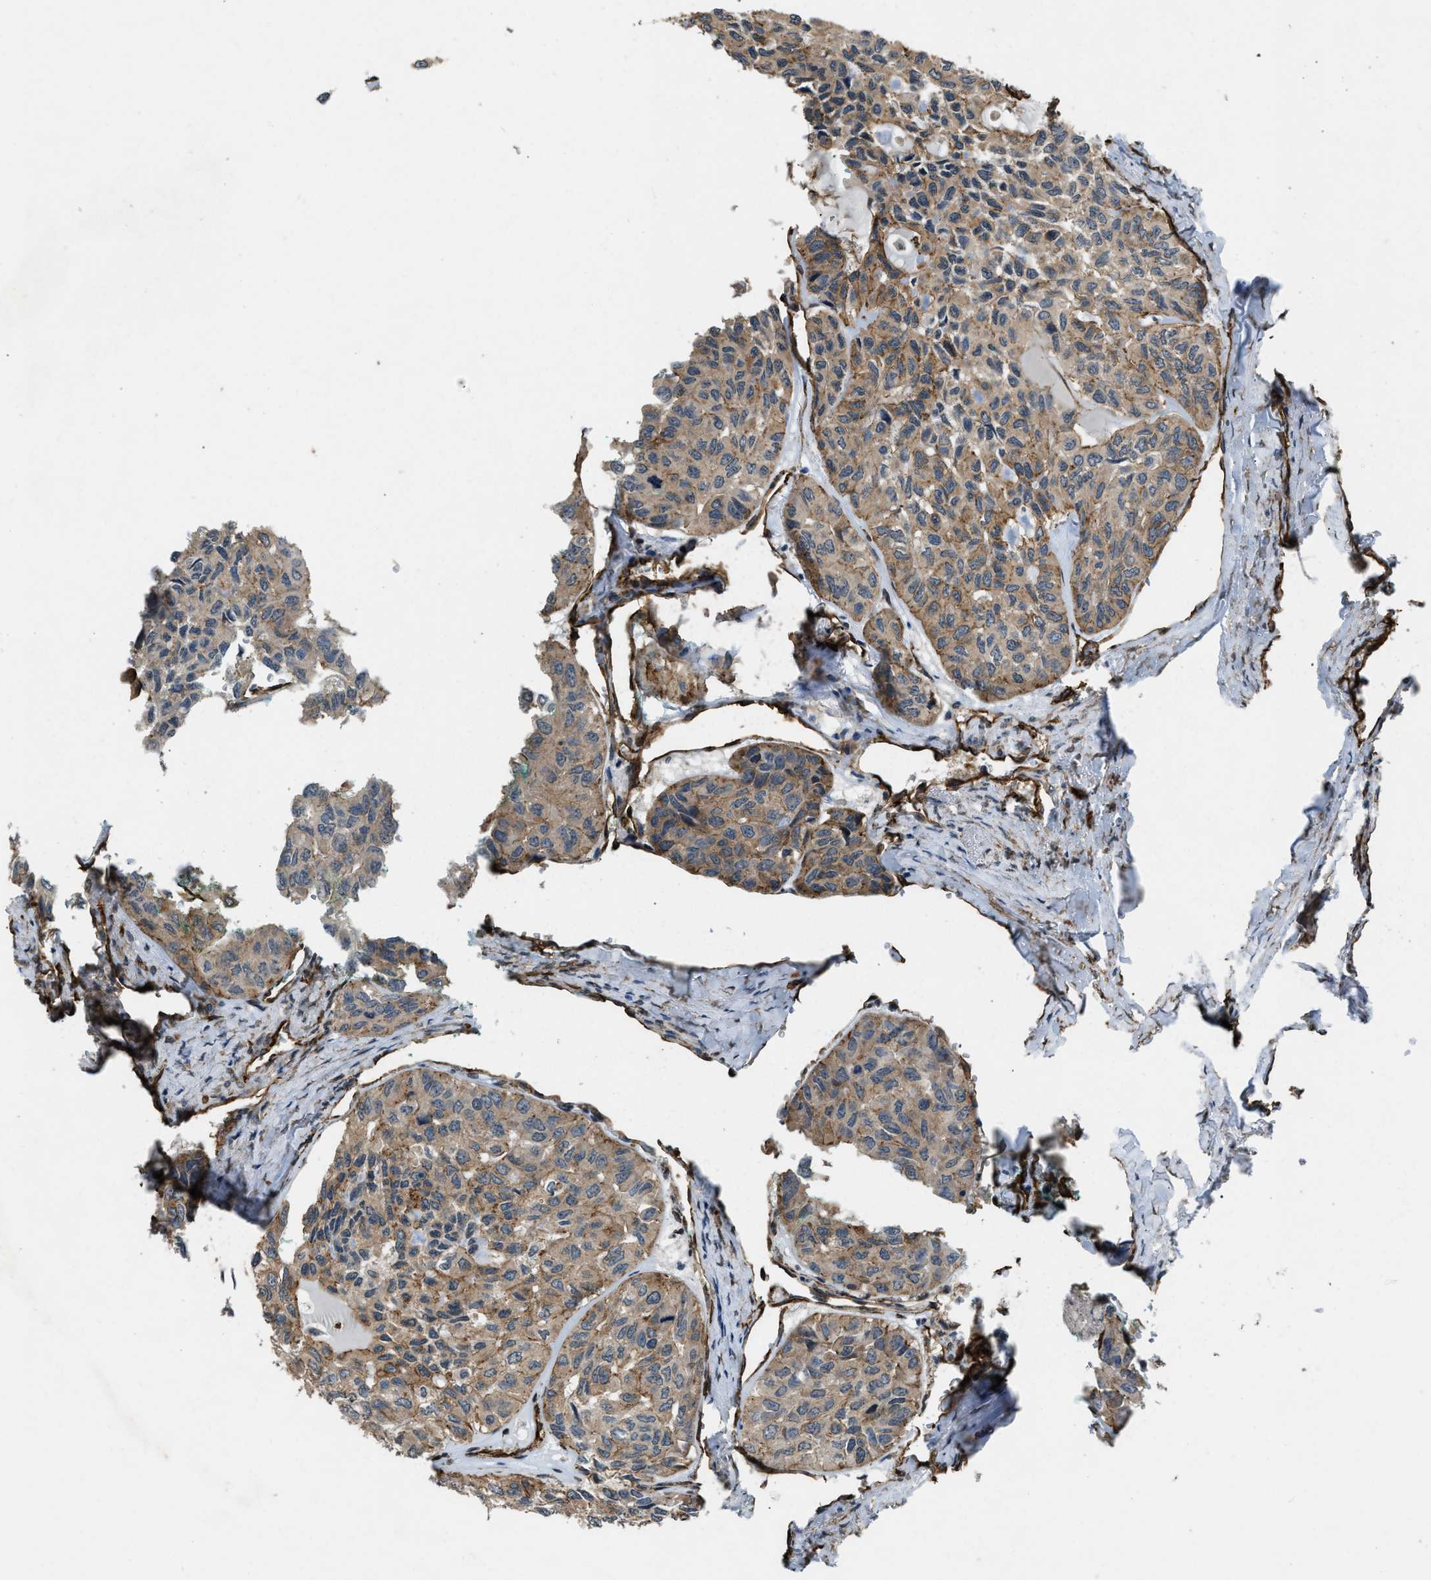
{"staining": {"intensity": "moderate", "quantity": ">75%", "location": "cytoplasmic/membranous"}, "tissue": "head and neck cancer", "cell_type": "Tumor cells", "image_type": "cancer", "snomed": [{"axis": "morphology", "description": "Adenocarcinoma, NOS"}, {"axis": "topography", "description": "Salivary gland, NOS"}, {"axis": "topography", "description": "Head-Neck"}], "caption": "Adenocarcinoma (head and neck) stained with a protein marker demonstrates moderate staining in tumor cells.", "gene": "NMB", "patient": {"sex": "female", "age": 76}}